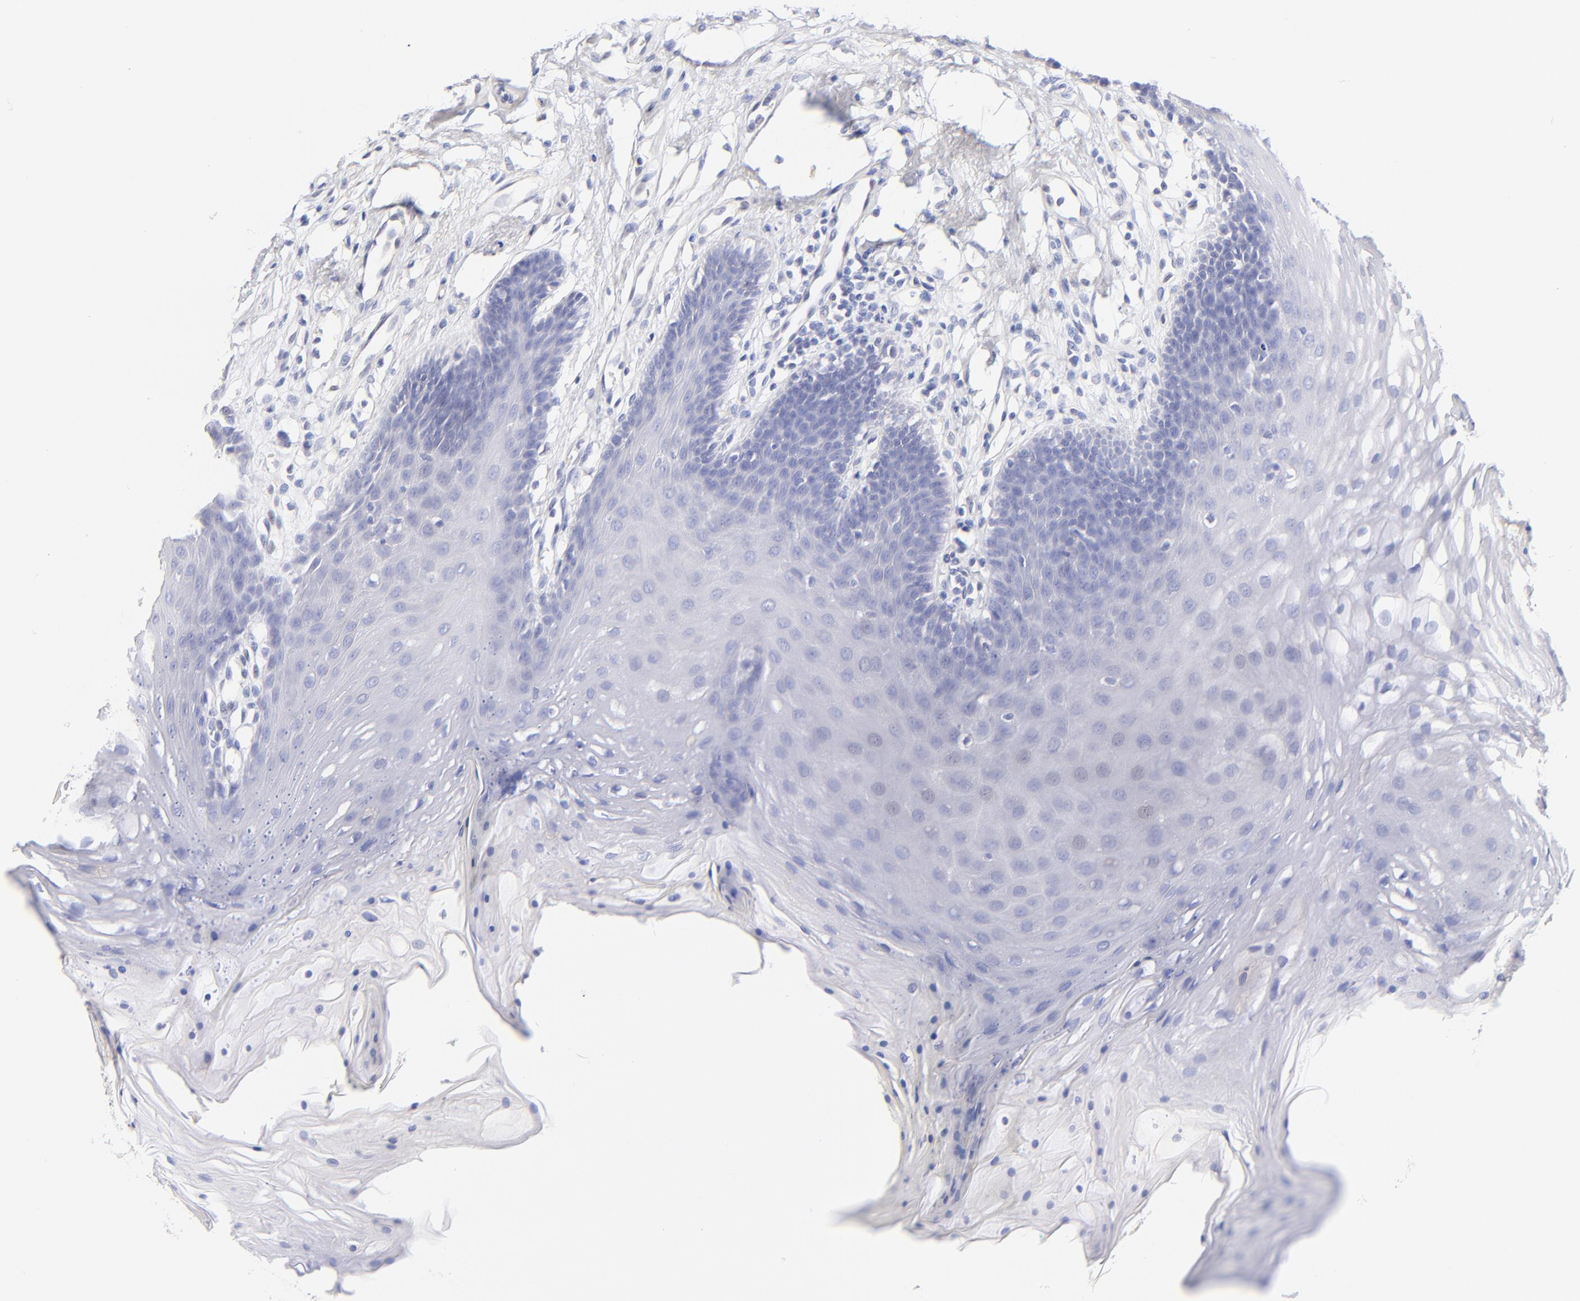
{"staining": {"intensity": "negative", "quantity": "none", "location": "none"}, "tissue": "oral mucosa", "cell_type": "Squamous epithelial cells", "image_type": "normal", "snomed": [{"axis": "morphology", "description": "Normal tissue, NOS"}, {"axis": "topography", "description": "Oral tissue"}], "caption": "Immunohistochemical staining of unremarkable human oral mucosa shows no significant expression in squamous epithelial cells.", "gene": "ASB9", "patient": {"sex": "male", "age": 62}}